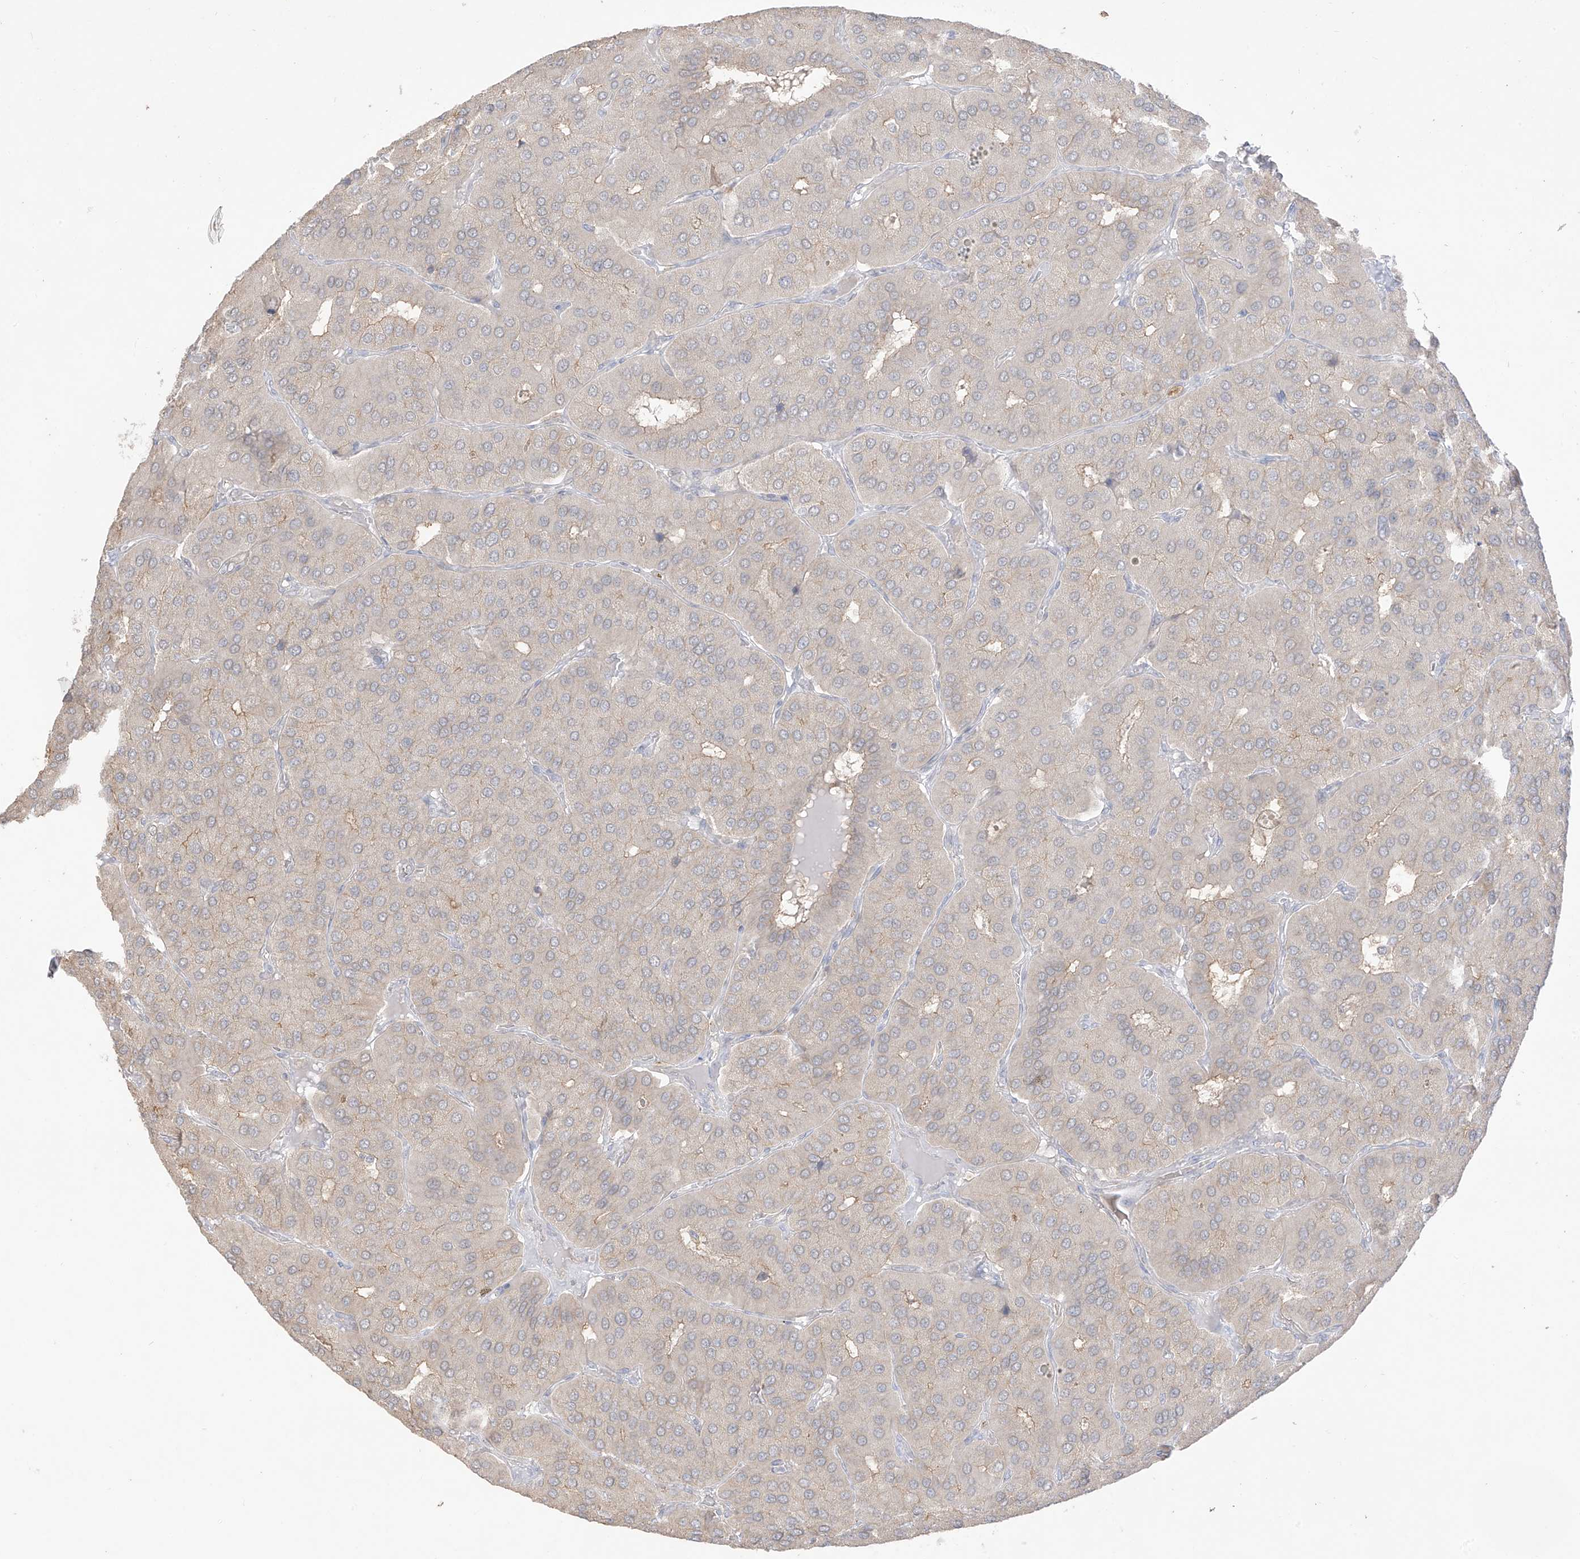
{"staining": {"intensity": "negative", "quantity": "none", "location": "none"}, "tissue": "parathyroid gland", "cell_type": "Glandular cells", "image_type": "normal", "snomed": [{"axis": "morphology", "description": "Normal tissue, NOS"}, {"axis": "morphology", "description": "Adenoma, NOS"}, {"axis": "topography", "description": "Parathyroid gland"}], "caption": "Protein analysis of unremarkable parathyroid gland exhibits no significant positivity in glandular cells. (DAB (3,3'-diaminobenzidine) immunohistochemistry with hematoxylin counter stain).", "gene": "ANGEL2", "patient": {"sex": "female", "age": 86}}